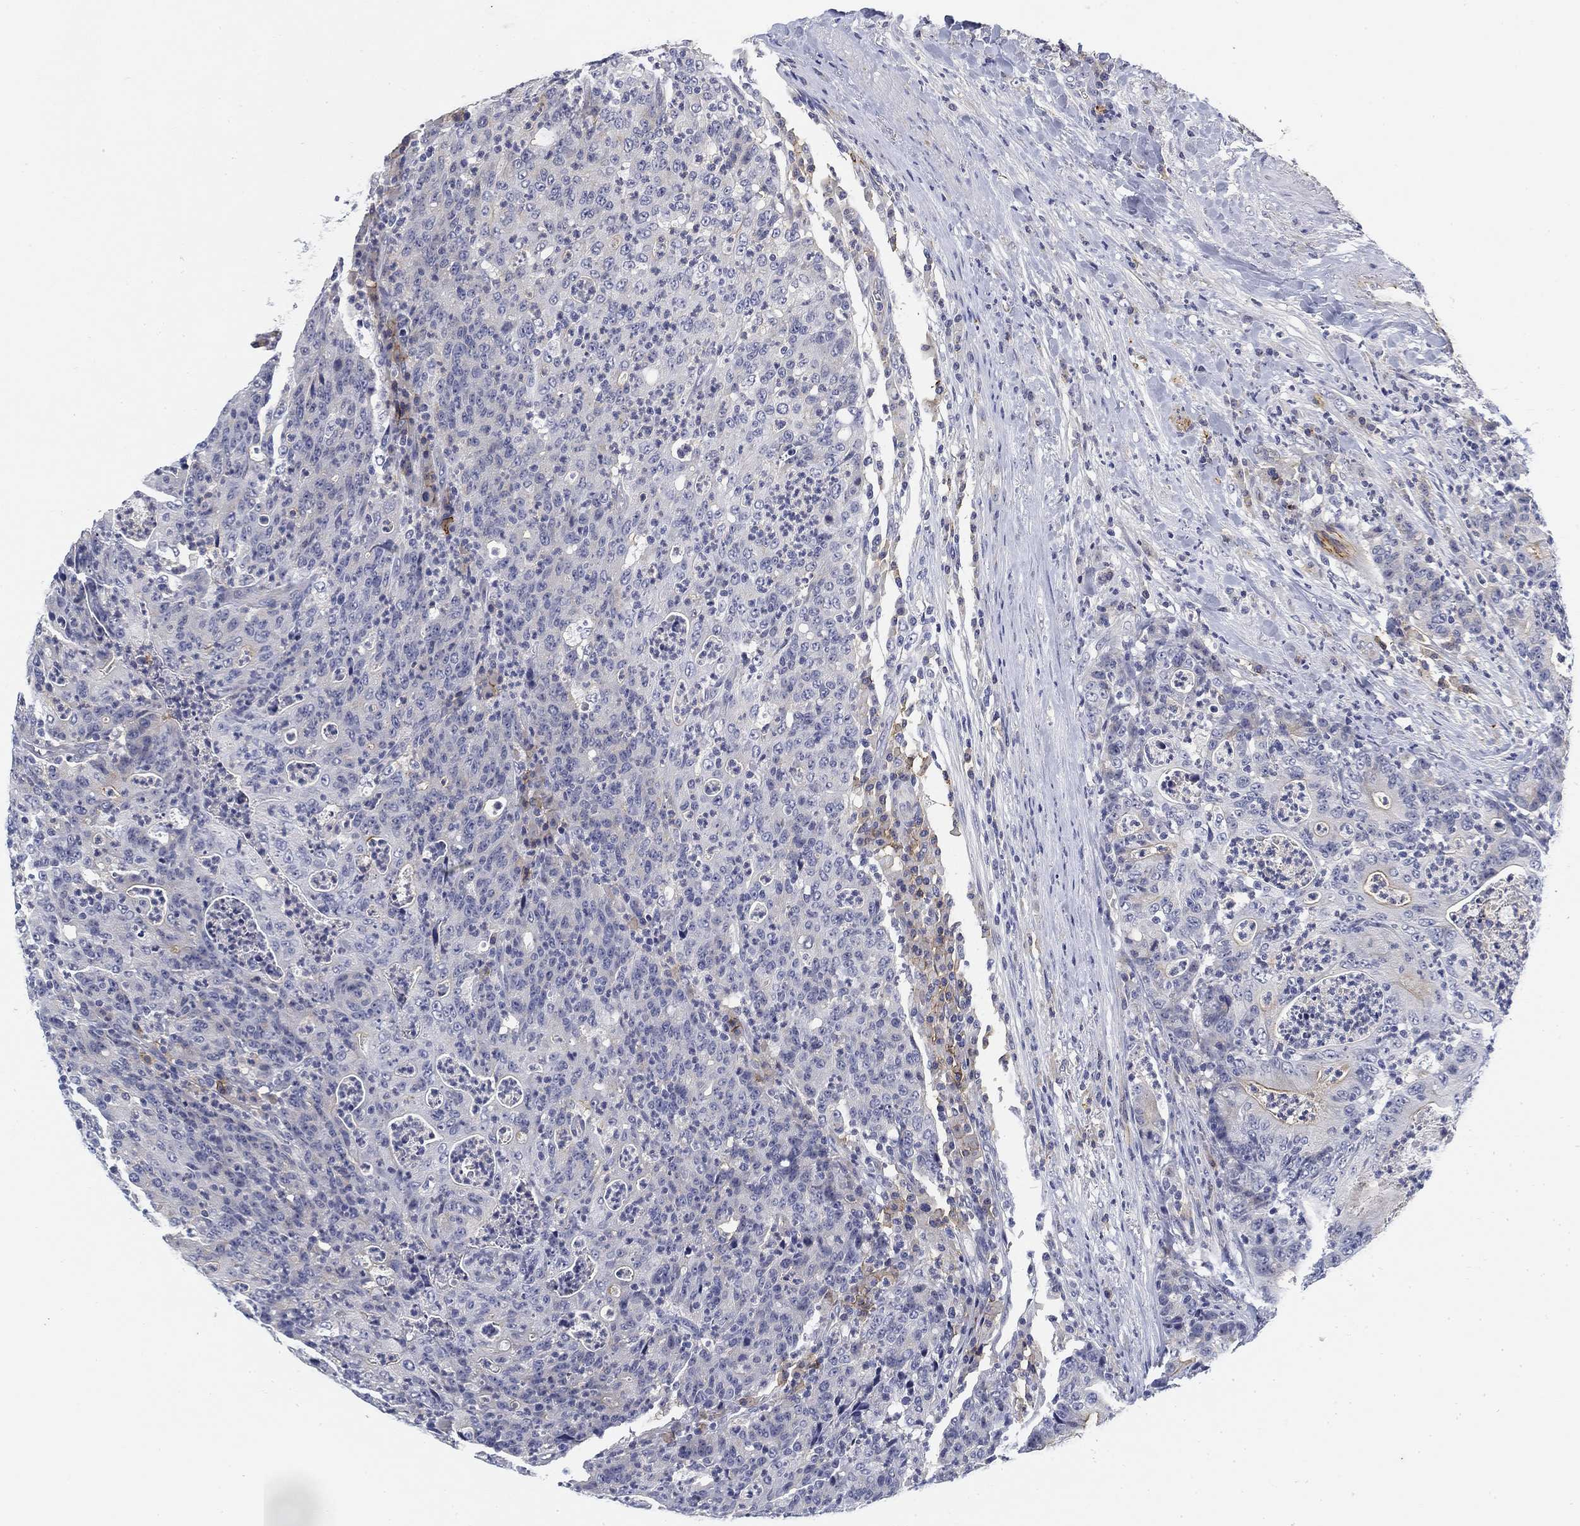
{"staining": {"intensity": "negative", "quantity": "none", "location": "none"}, "tissue": "colorectal cancer", "cell_type": "Tumor cells", "image_type": "cancer", "snomed": [{"axis": "morphology", "description": "Adenocarcinoma, NOS"}, {"axis": "topography", "description": "Colon"}], "caption": "An IHC photomicrograph of colorectal cancer is shown. There is no staining in tumor cells of colorectal cancer.", "gene": "SLC2A5", "patient": {"sex": "male", "age": 70}}